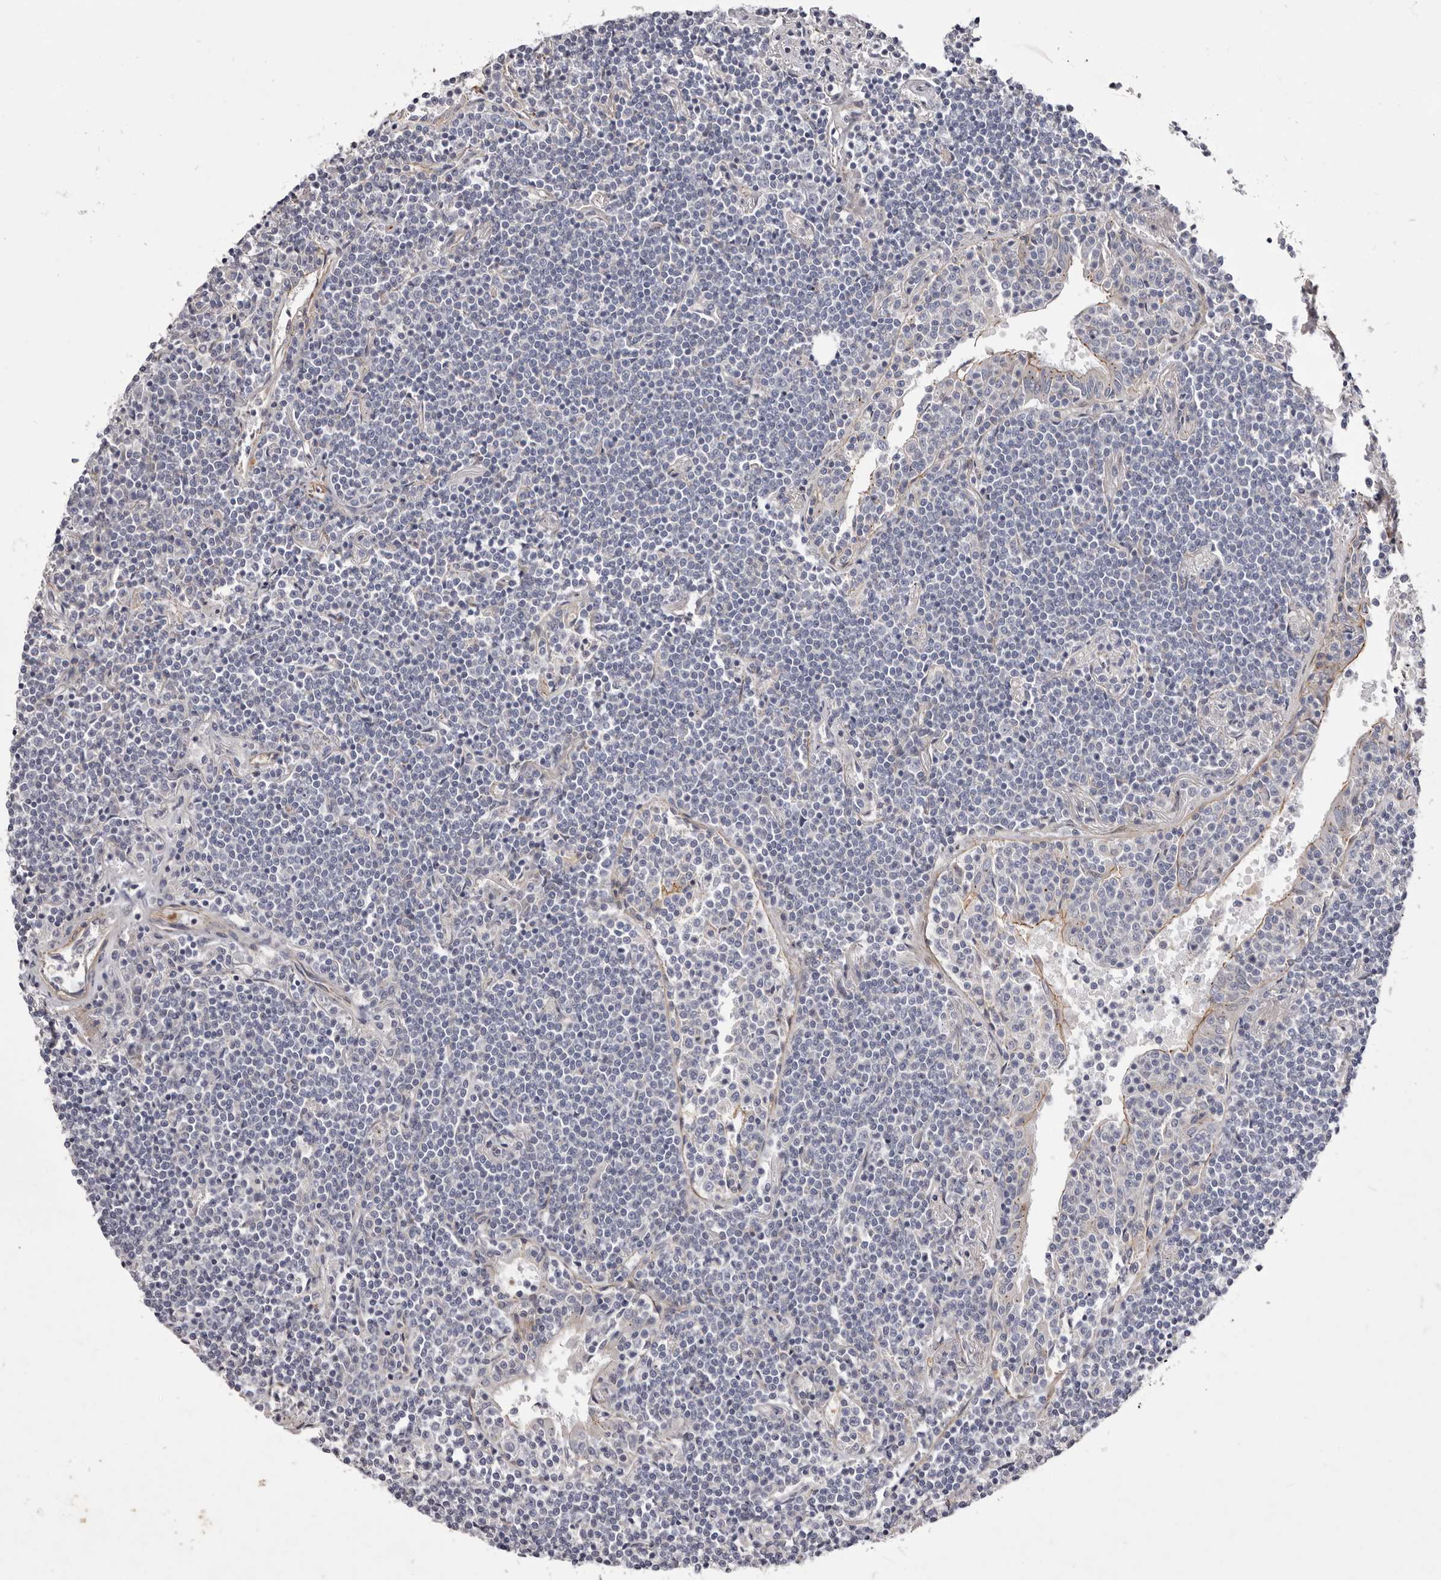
{"staining": {"intensity": "negative", "quantity": "none", "location": "none"}, "tissue": "lymphoma", "cell_type": "Tumor cells", "image_type": "cancer", "snomed": [{"axis": "morphology", "description": "Malignant lymphoma, non-Hodgkin's type, Low grade"}, {"axis": "topography", "description": "Lung"}], "caption": "Tumor cells show no significant protein expression in malignant lymphoma, non-Hodgkin's type (low-grade). The staining is performed using DAB (3,3'-diaminobenzidine) brown chromogen with nuclei counter-stained in using hematoxylin.", "gene": "PEG10", "patient": {"sex": "female", "age": 71}}